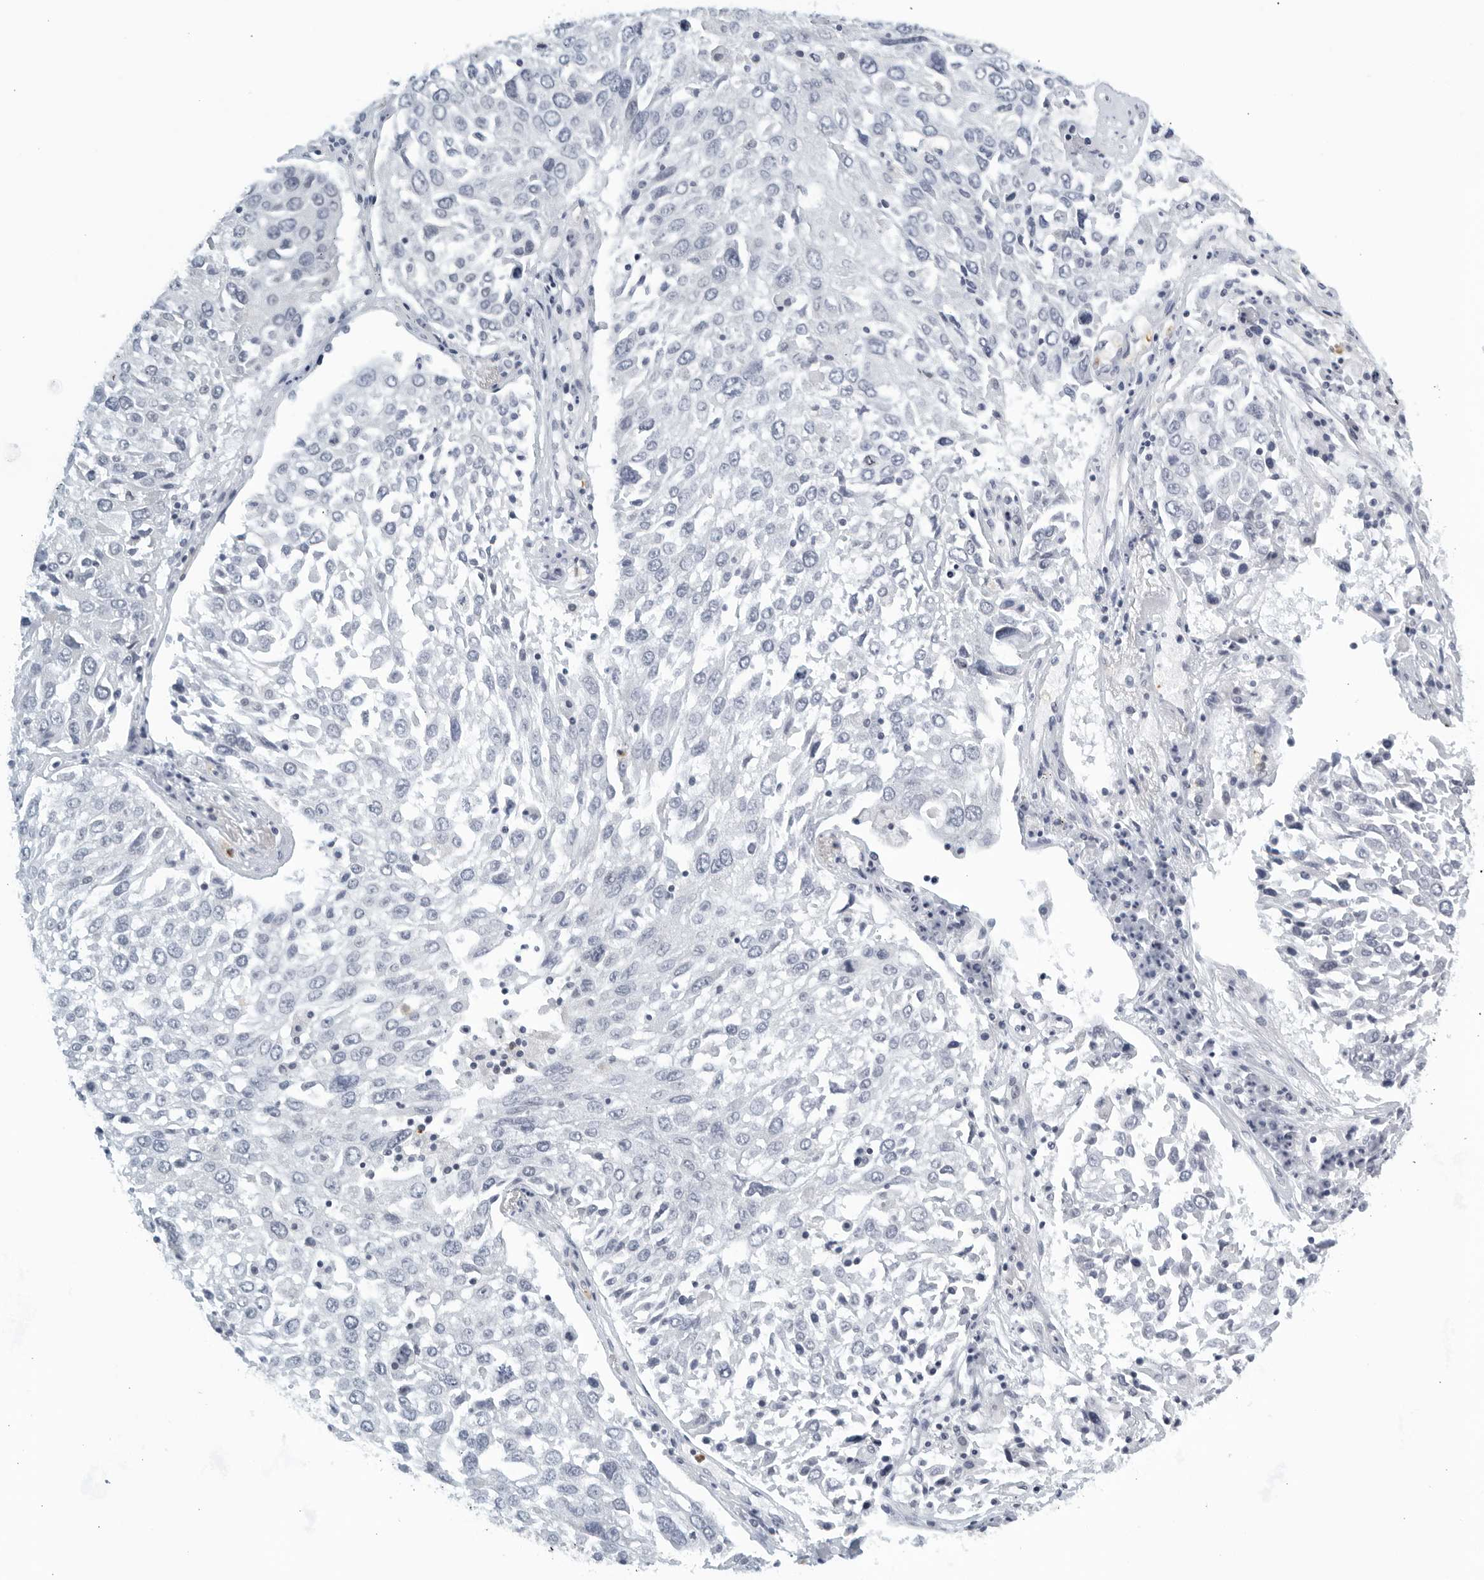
{"staining": {"intensity": "negative", "quantity": "none", "location": "none"}, "tissue": "lung cancer", "cell_type": "Tumor cells", "image_type": "cancer", "snomed": [{"axis": "morphology", "description": "Squamous cell carcinoma, NOS"}, {"axis": "topography", "description": "Lung"}], "caption": "Histopathology image shows no protein staining in tumor cells of squamous cell carcinoma (lung) tissue.", "gene": "KLK7", "patient": {"sex": "male", "age": 65}}